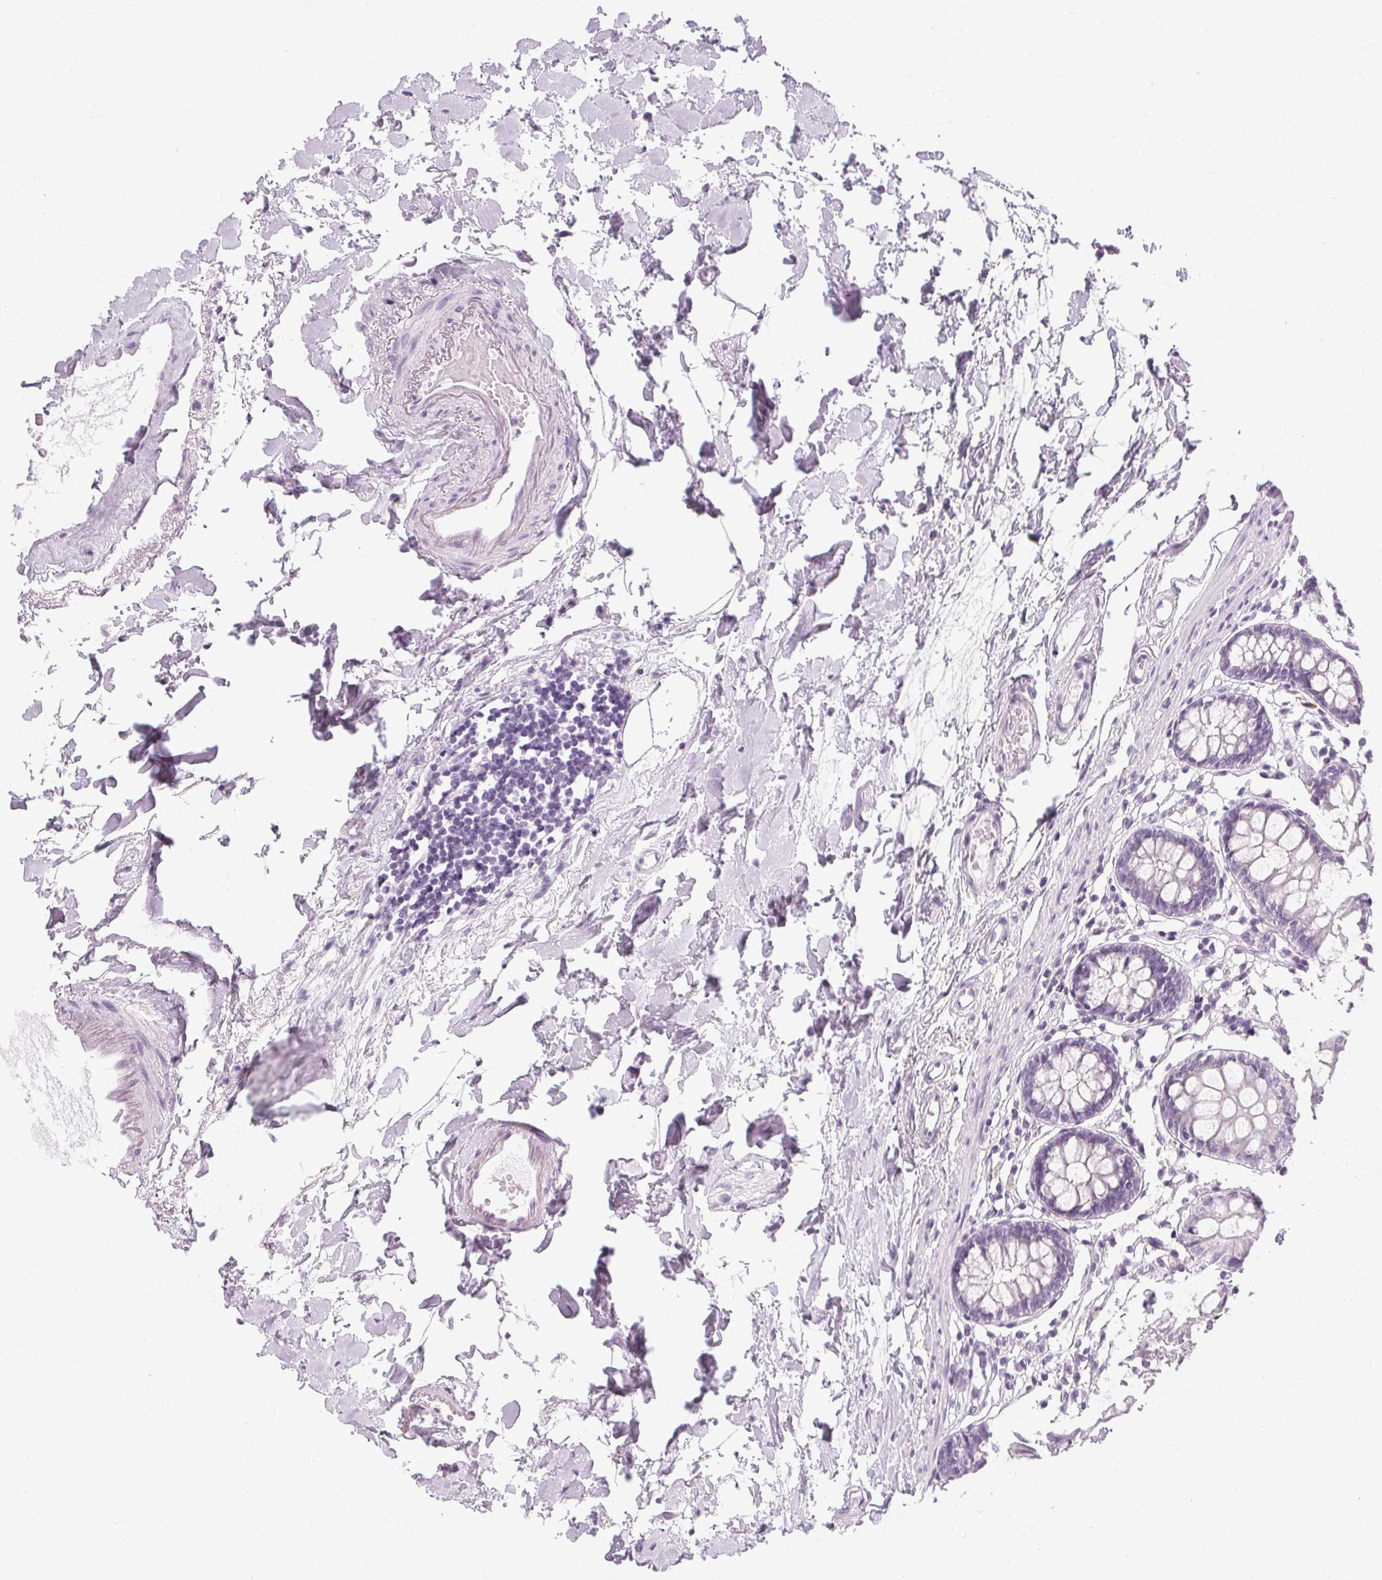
{"staining": {"intensity": "negative", "quantity": "none", "location": "none"}, "tissue": "colon", "cell_type": "Endothelial cells", "image_type": "normal", "snomed": [{"axis": "morphology", "description": "Normal tissue, NOS"}, {"axis": "topography", "description": "Colon"}], "caption": "Immunohistochemical staining of benign human colon shows no significant staining in endothelial cells. The staining was performed using DAB to visualize the protein expression in brown, while the nuclei were stained in blue with hematoxylin (Magnification: 20x).", "gene": "POMC", "patient": {"sex": "female", "age": 84}}